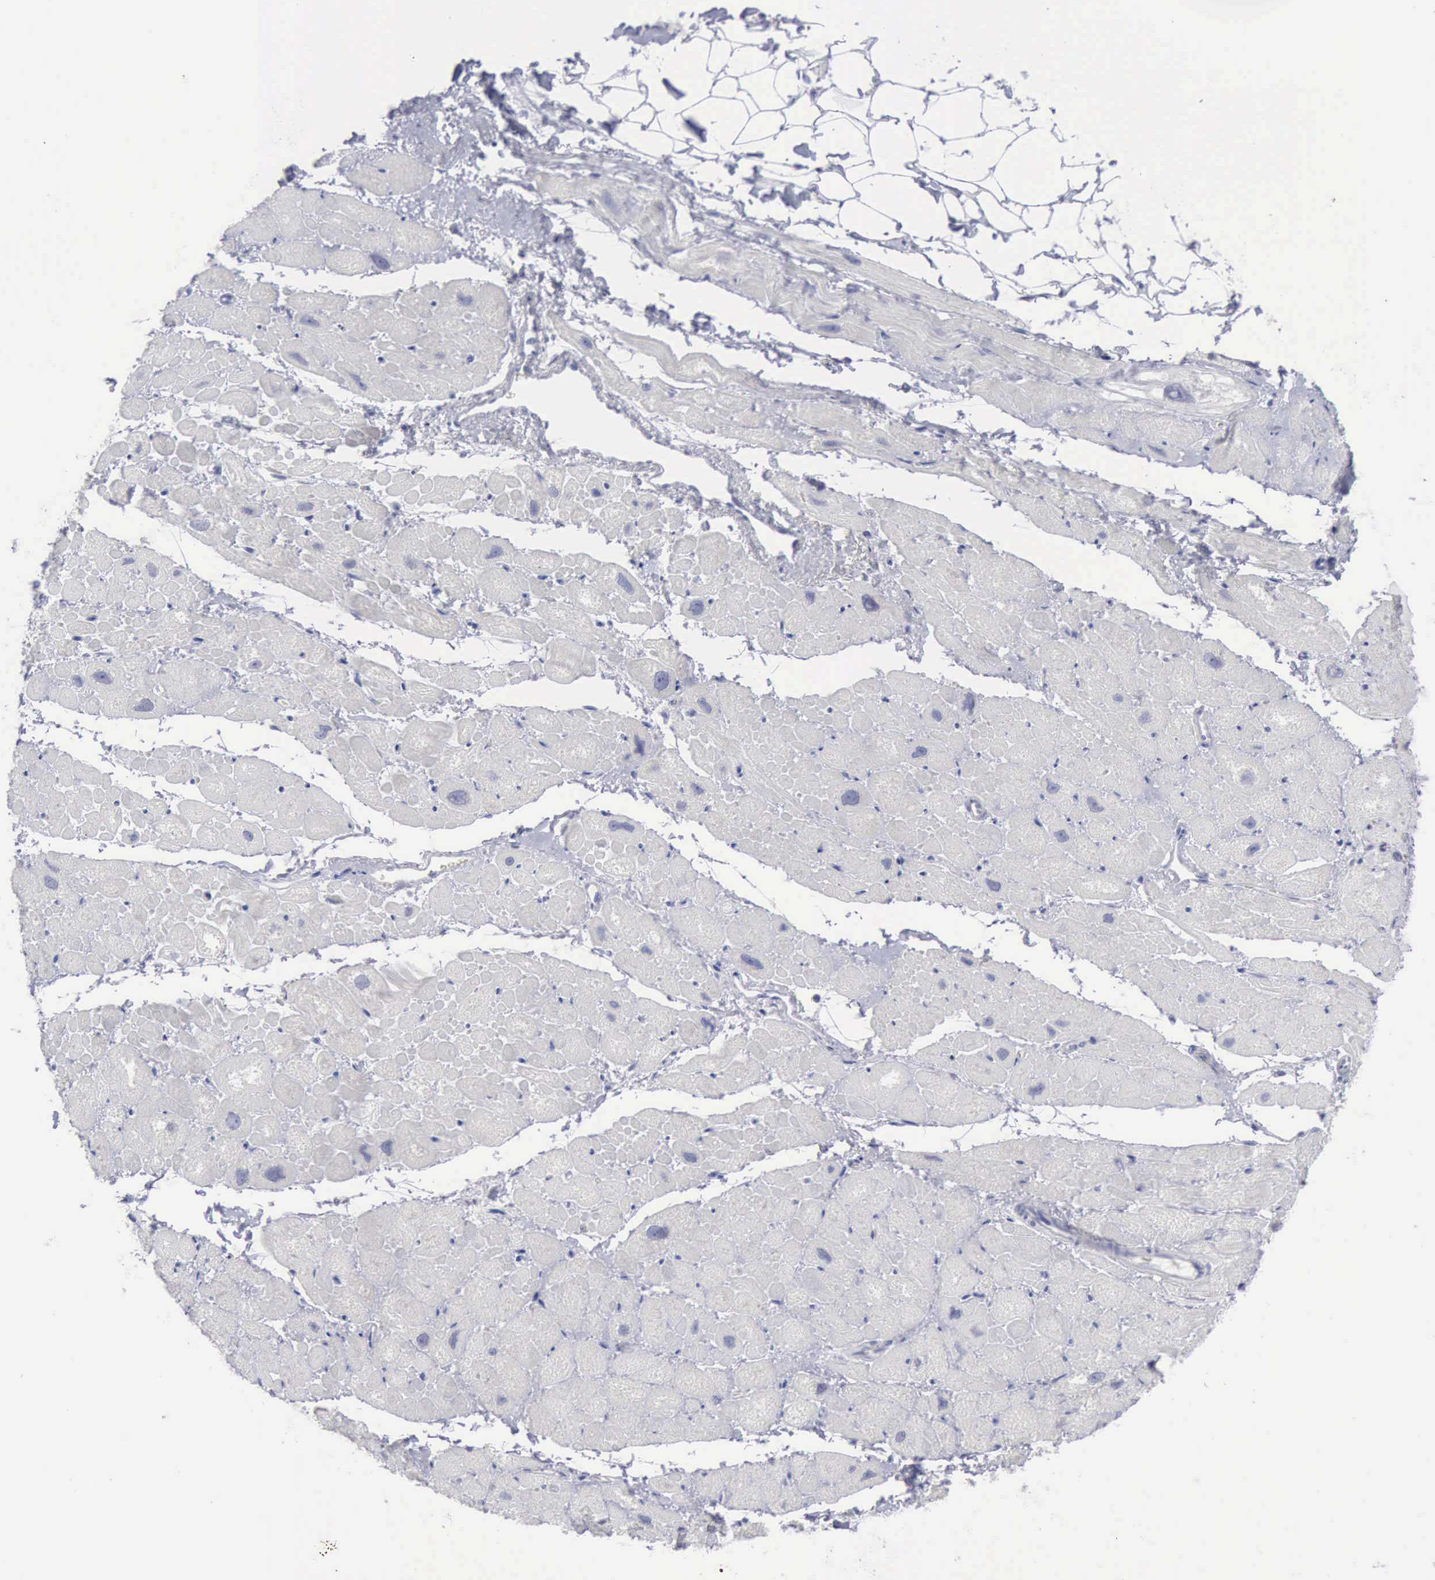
{"staining": {"intensity": "negative", "quantity": "none", "location": "none"}, "tissue": "heart muscle", "cell_type": "Cardiomyocytes", "image_type": "normal", "snomed": [{"axis": "morphology", "description": "Normal tissue, NOS"}, {"axis": "topography", "description": "Heart"}], "caption": "High magnification brightfield microscopy of unremarkable heart muscle stained with DAB (3,3'-diaminobenzidine) (brown) and counterstained with hematoxylin (blue): cardiomyocytes show no significant positivity. The staining was performed using DAB to visualize the protein expression in brown, while the nuclei were stained in blue with hematoxylin (Magnification: 20x).", "gene": "SATB2", "patient": {"sex": "male", "age": 49}}